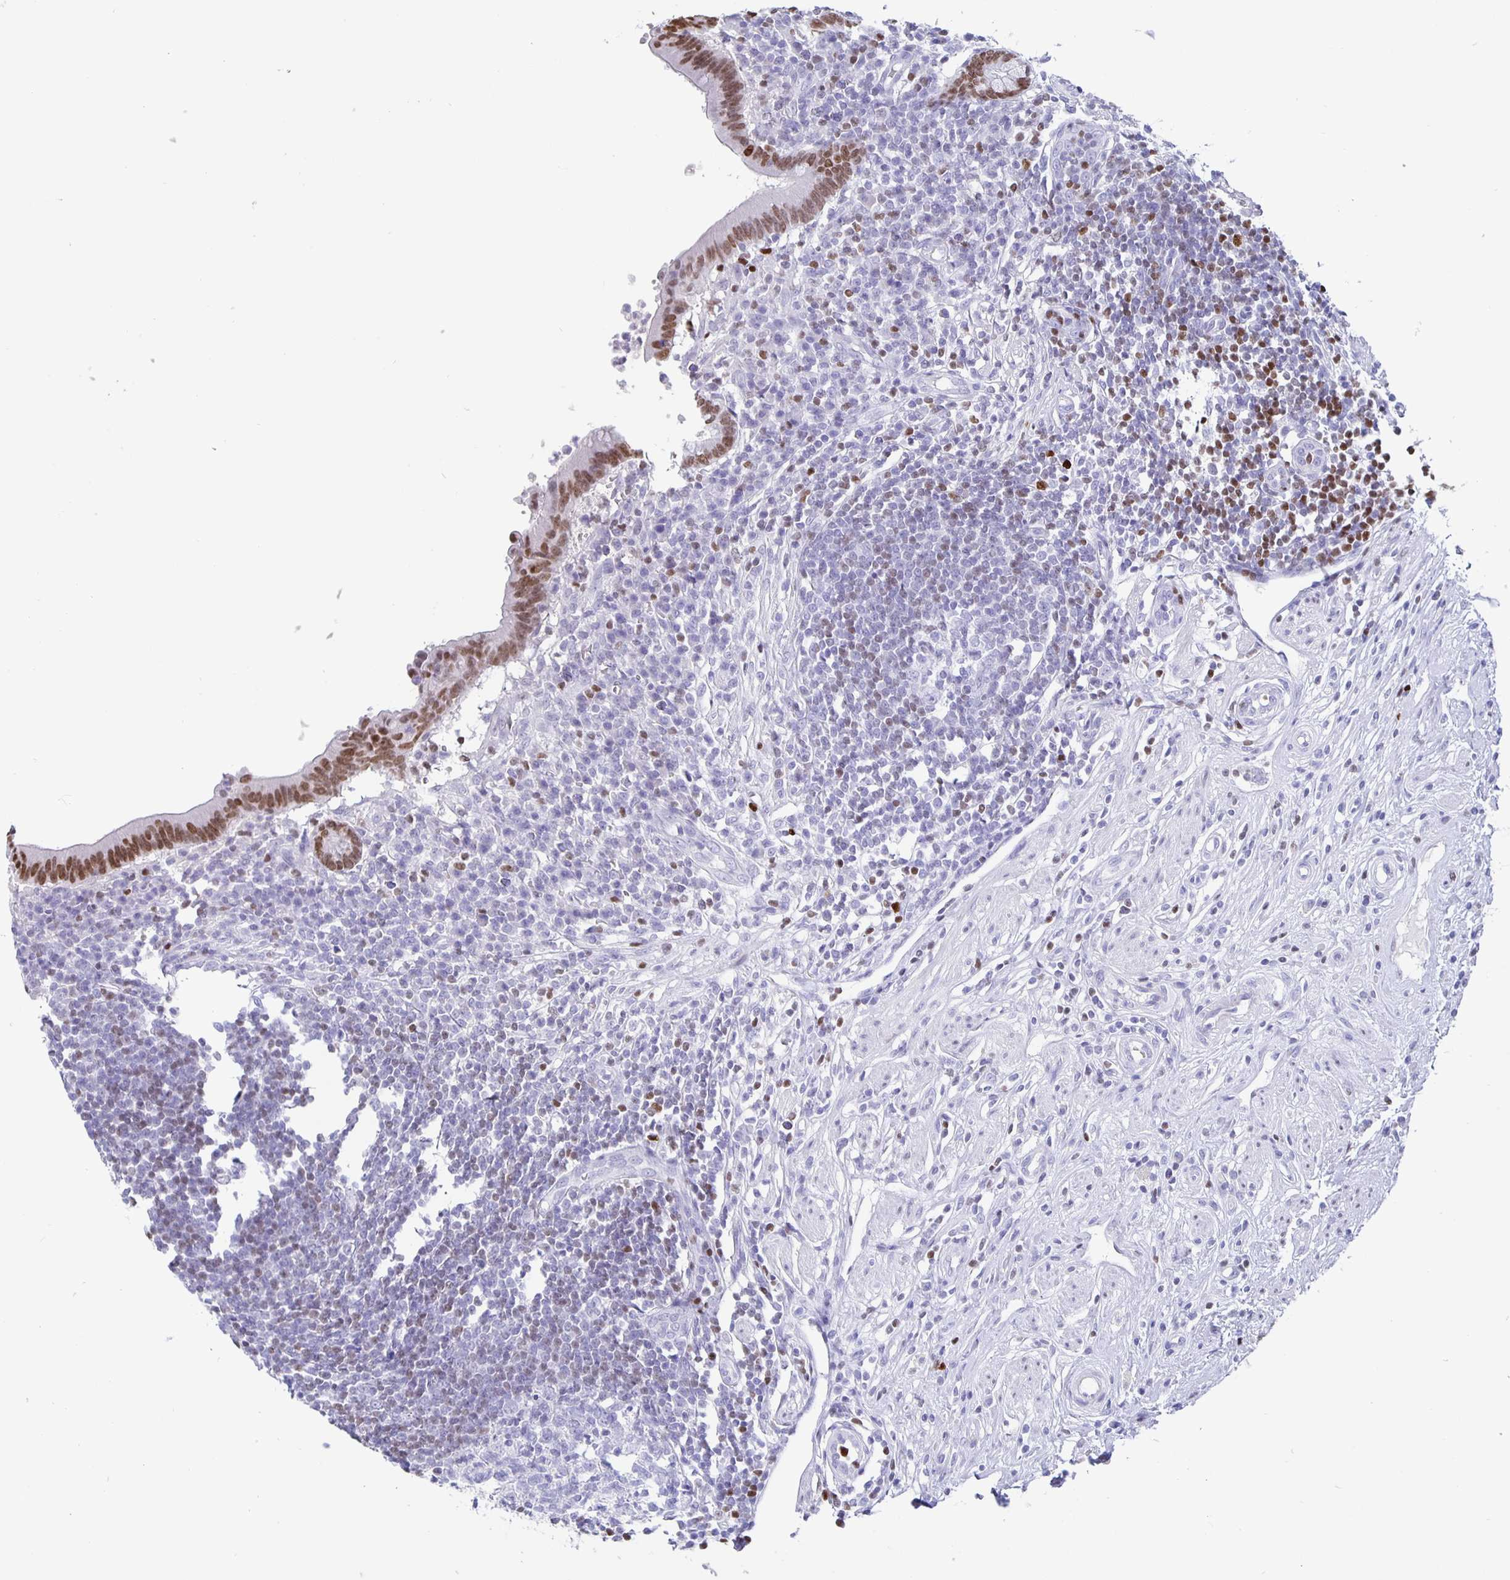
{"staining": {"intensity": "moderate", "quantity": ">75%", "location": "nuclear"}, "tissue": "appendix", "cell_type": "Glandular cells", "image_type": "normal", "snomed": [{"axis": "morphology", "description": "Normal tissue, NOS"}, {"axis": "topography", "description": "Appendix"}], "caption": "High-magnification brightfield microscopy of unremarkable appendix stained with DAB (brown) and counterstained with hematoxylin (blue). glandular cells exhibit moderate nuclear staining is appreciated in approximately>75% of cells. (brown staining indicates protein expression, while blue staining denotes nuclei).", "gene": "SATB2", "patient": {"sex": "female", "age": 56}}